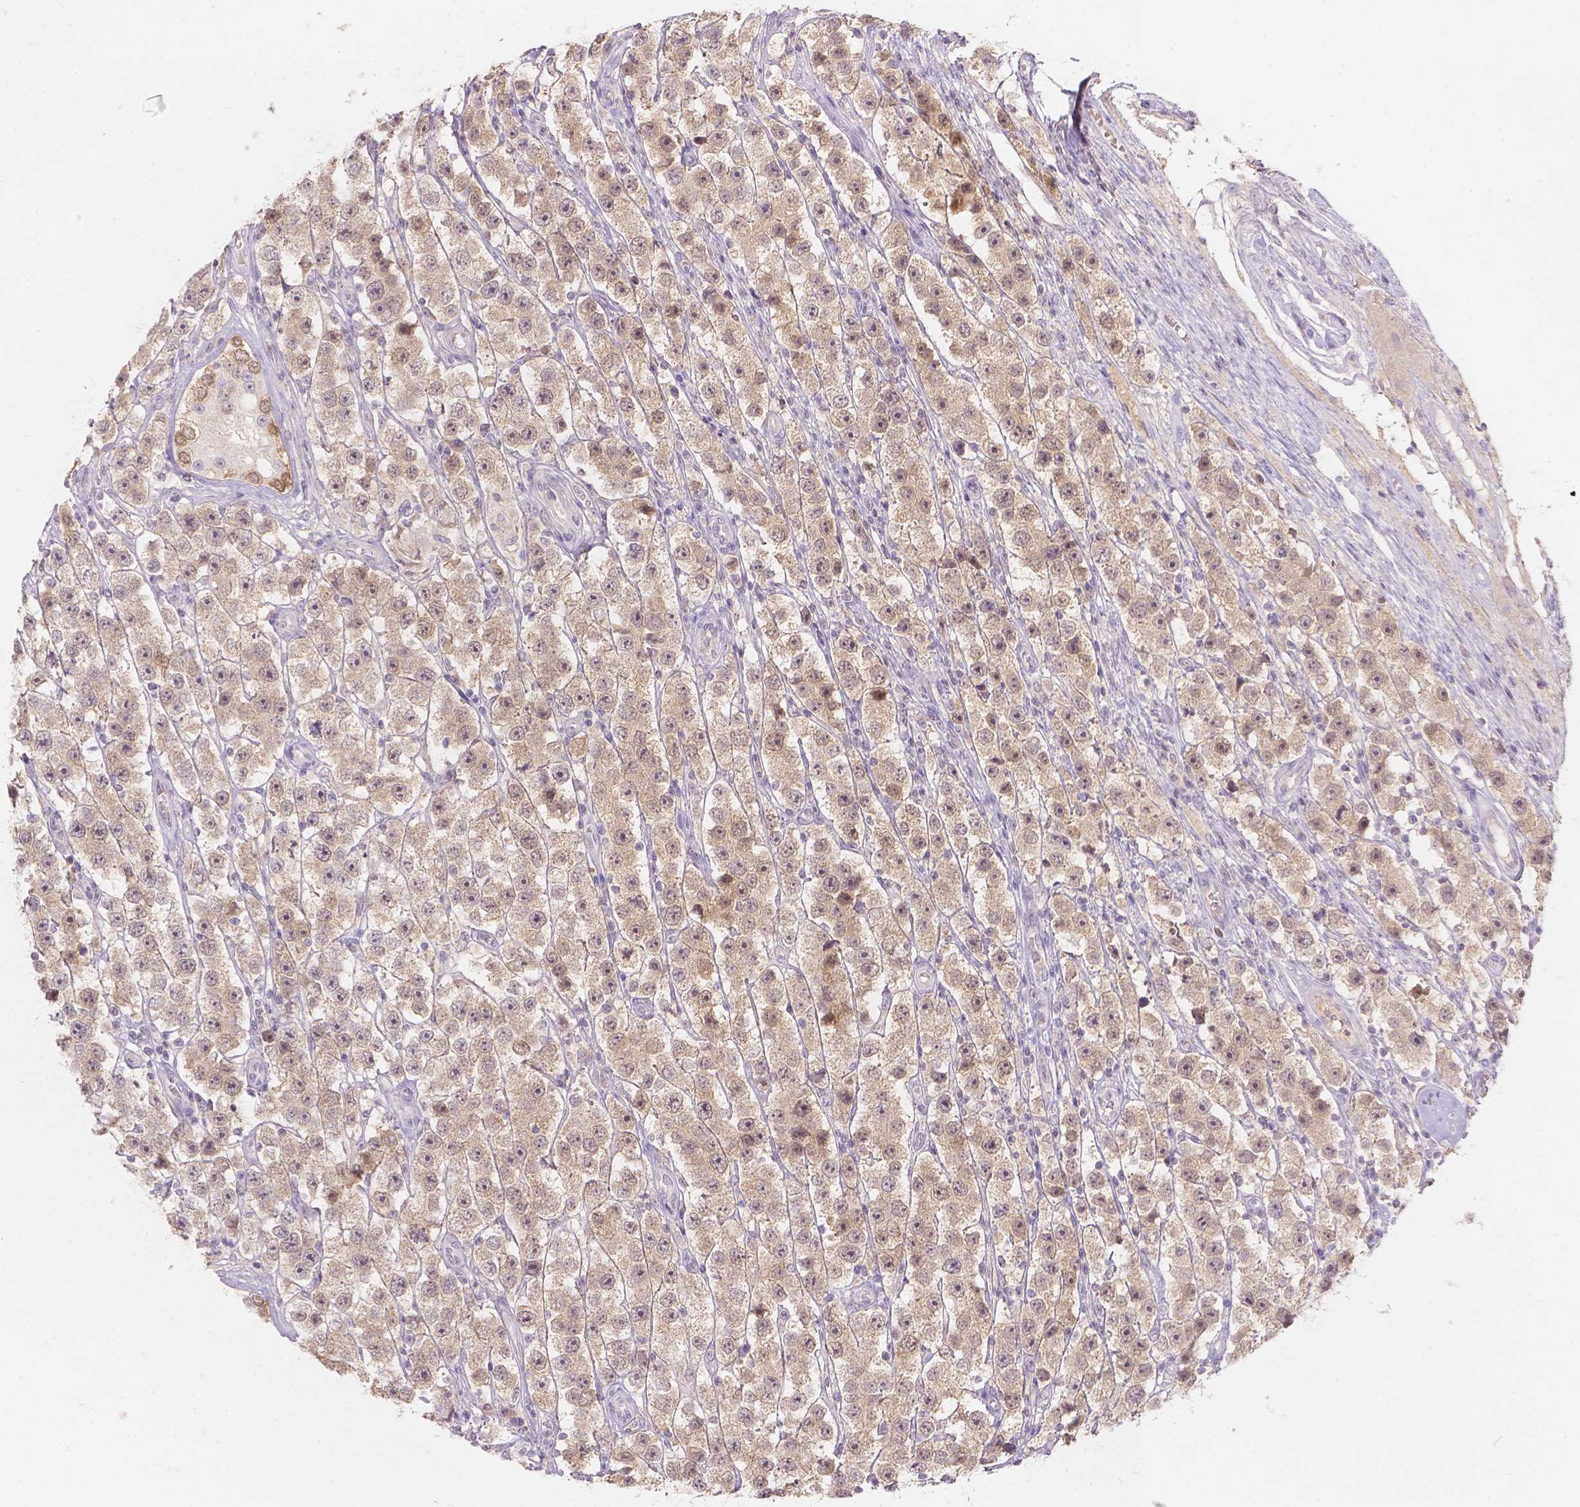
{"staining": {"intensity": "weak", "quantity": ">75%", "location": "cytoplasmic/membranous"}, "tissue": "testis cancer", "cell_type": "Tumor cells", "image_type": "cancer", "snomed": [{"axis": "morphology", "description": "Seminoma, NOS"}, {"axis": "topography", "description": "Testis"}], "caption": "Tumor cells display low levels of weak cytoplasmic/membranous staining in approximately >75% of cells in human testis seminoma.", "gene": "DCAF4L1", "patient": {"sex": "male", "age": 45}}